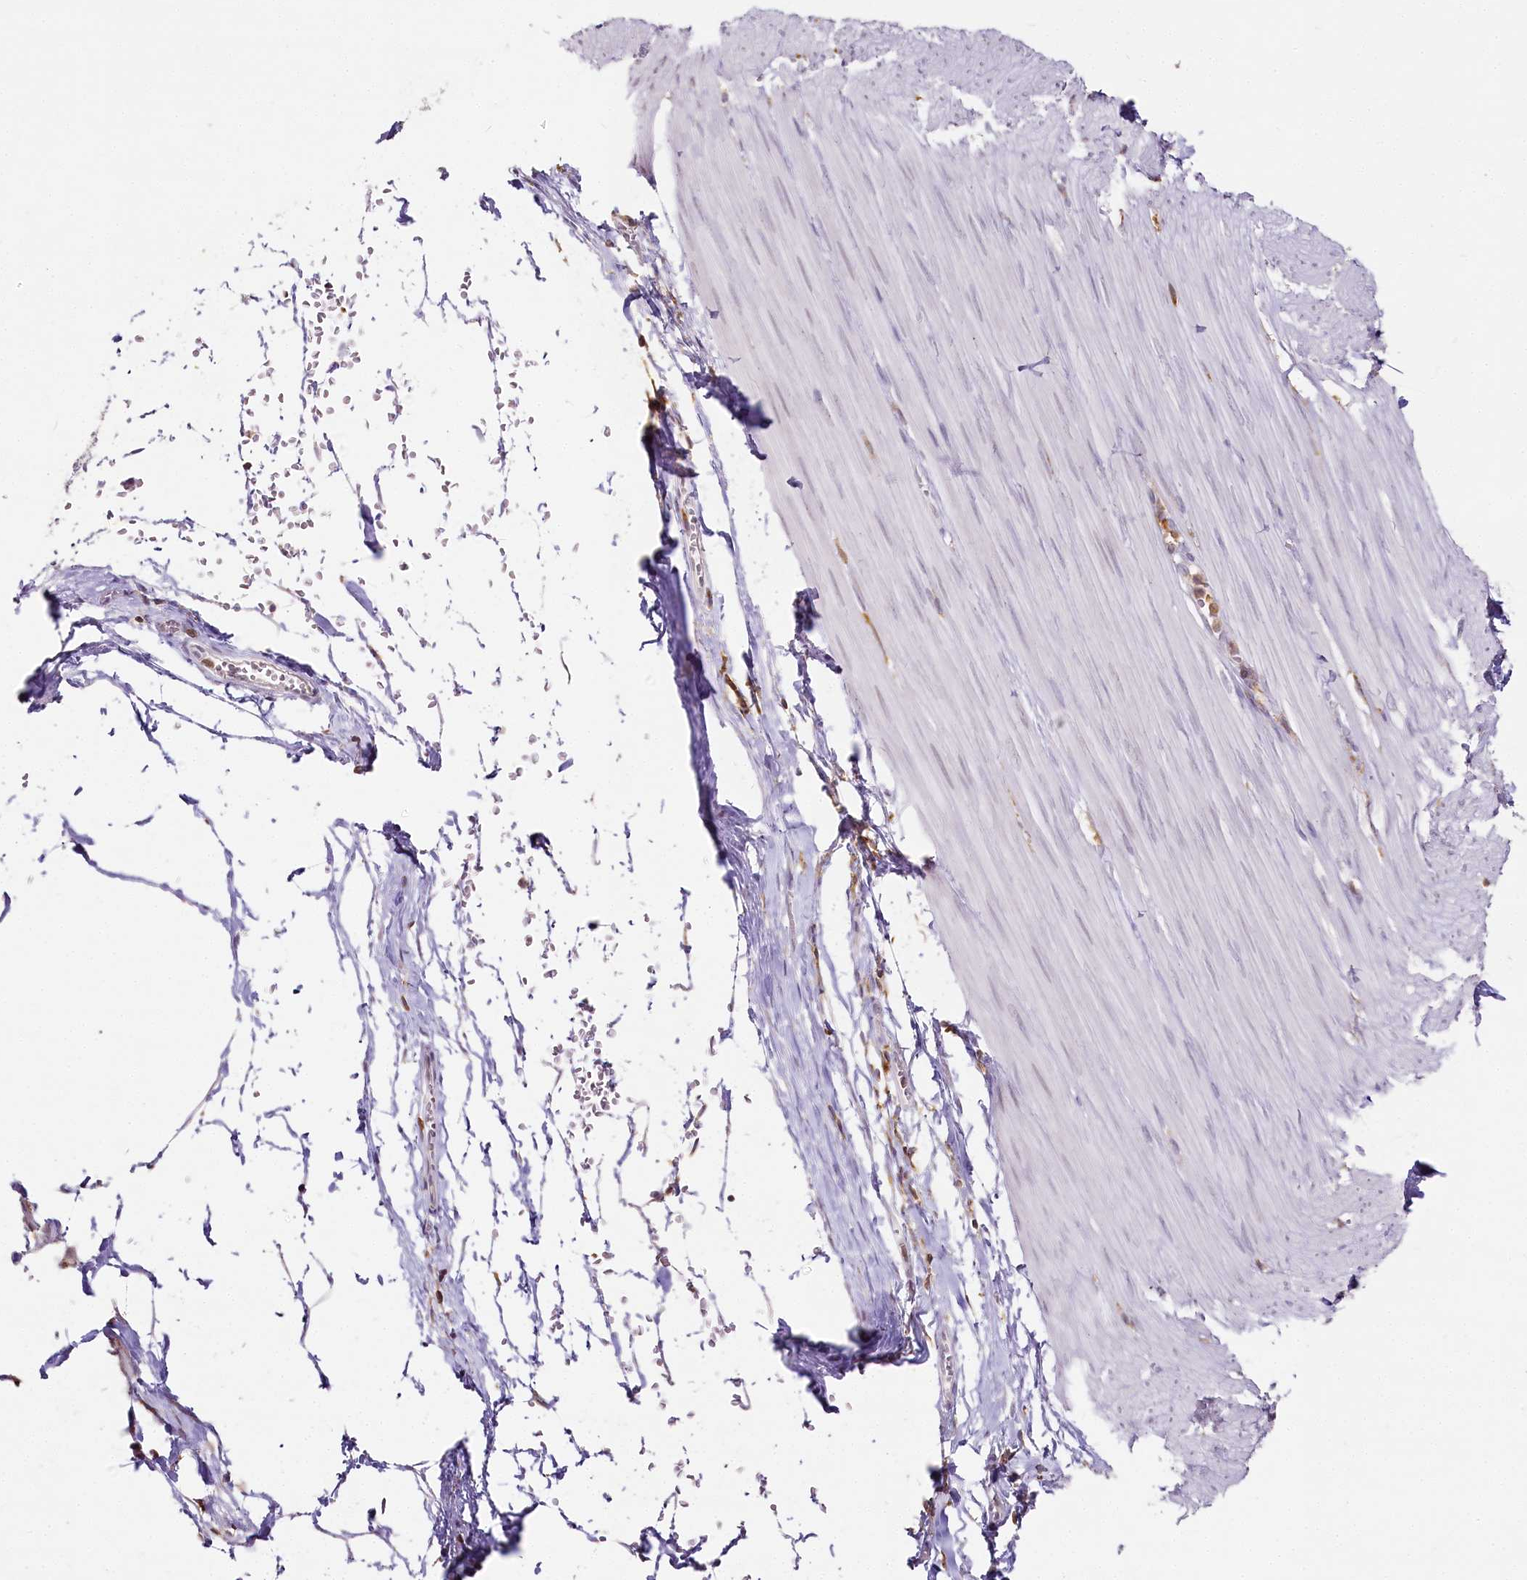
{"staining": {"intensity": "negative", "quantity": "none", "location": "none"}, "tissue": "smooth muscle", "cell_type": "Smooth muscle cells", "image_type": "normal", "snomed": [{"axis": "morphology", "description": "Normal tissue, NOS"}, {"axis": "morphology", "description": "Adenocarcinoma, NOS"}, {"axis": "topography", "description": "Colon"}, {"axis": "topography", "description": "Peripheral nerve tissue"}], "caption": "A photomicrograph of smooth muscle stained for a protein demonstrates no brown staining in smooth muscle cells. (Stains: DAB IHC with hematoxylin counter stain, Microscopy: brightfield microscopy at high magnification).", "gene": "DOCK2", "patient": {"sex": "male", "age": 14}}